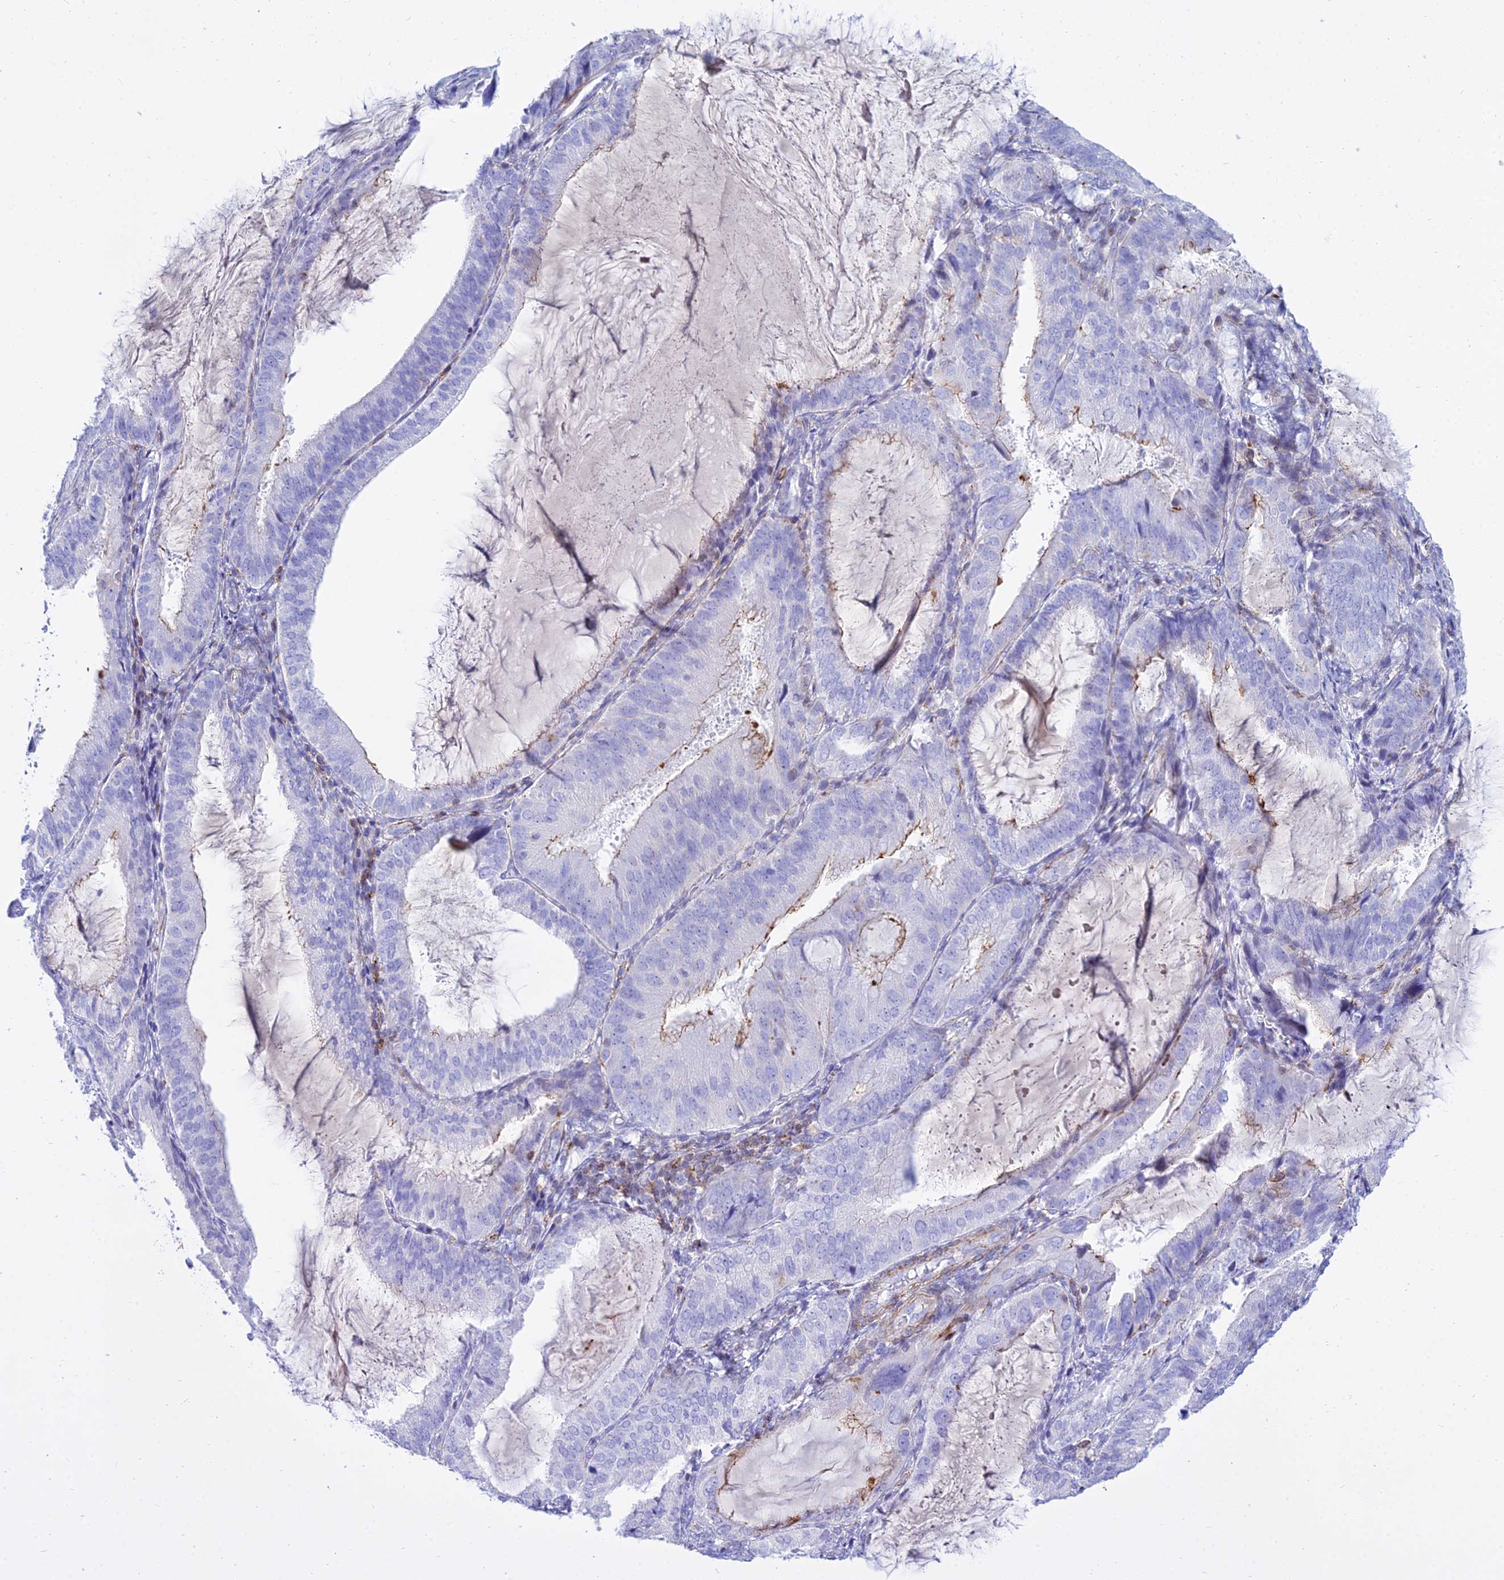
{"staining": {"intensity": "negative", "quantity": "none", "location": "none"}, "tissue": "endometrial cancer", "cell_type": "Tumor cells", "image_type": "cancer", "snomed": [{"axis": "morphology", "description": "Adenocarcinoma, NOS"}, {"axis": "topography", "description": "Endometrium"}], "caption": "Photomicrograph shows no significant protein expression in tumor cells of endometrial cancer (adenocarcinoma). (Stains: DAB (3,3'-diaminobenzidine) immunohistochemistry with hematoxylin counter stain, Microscopy: brightfield microscopy at high magnification).", "gene": "DLX1", "patient": {"sex": "female", "age": 81}}